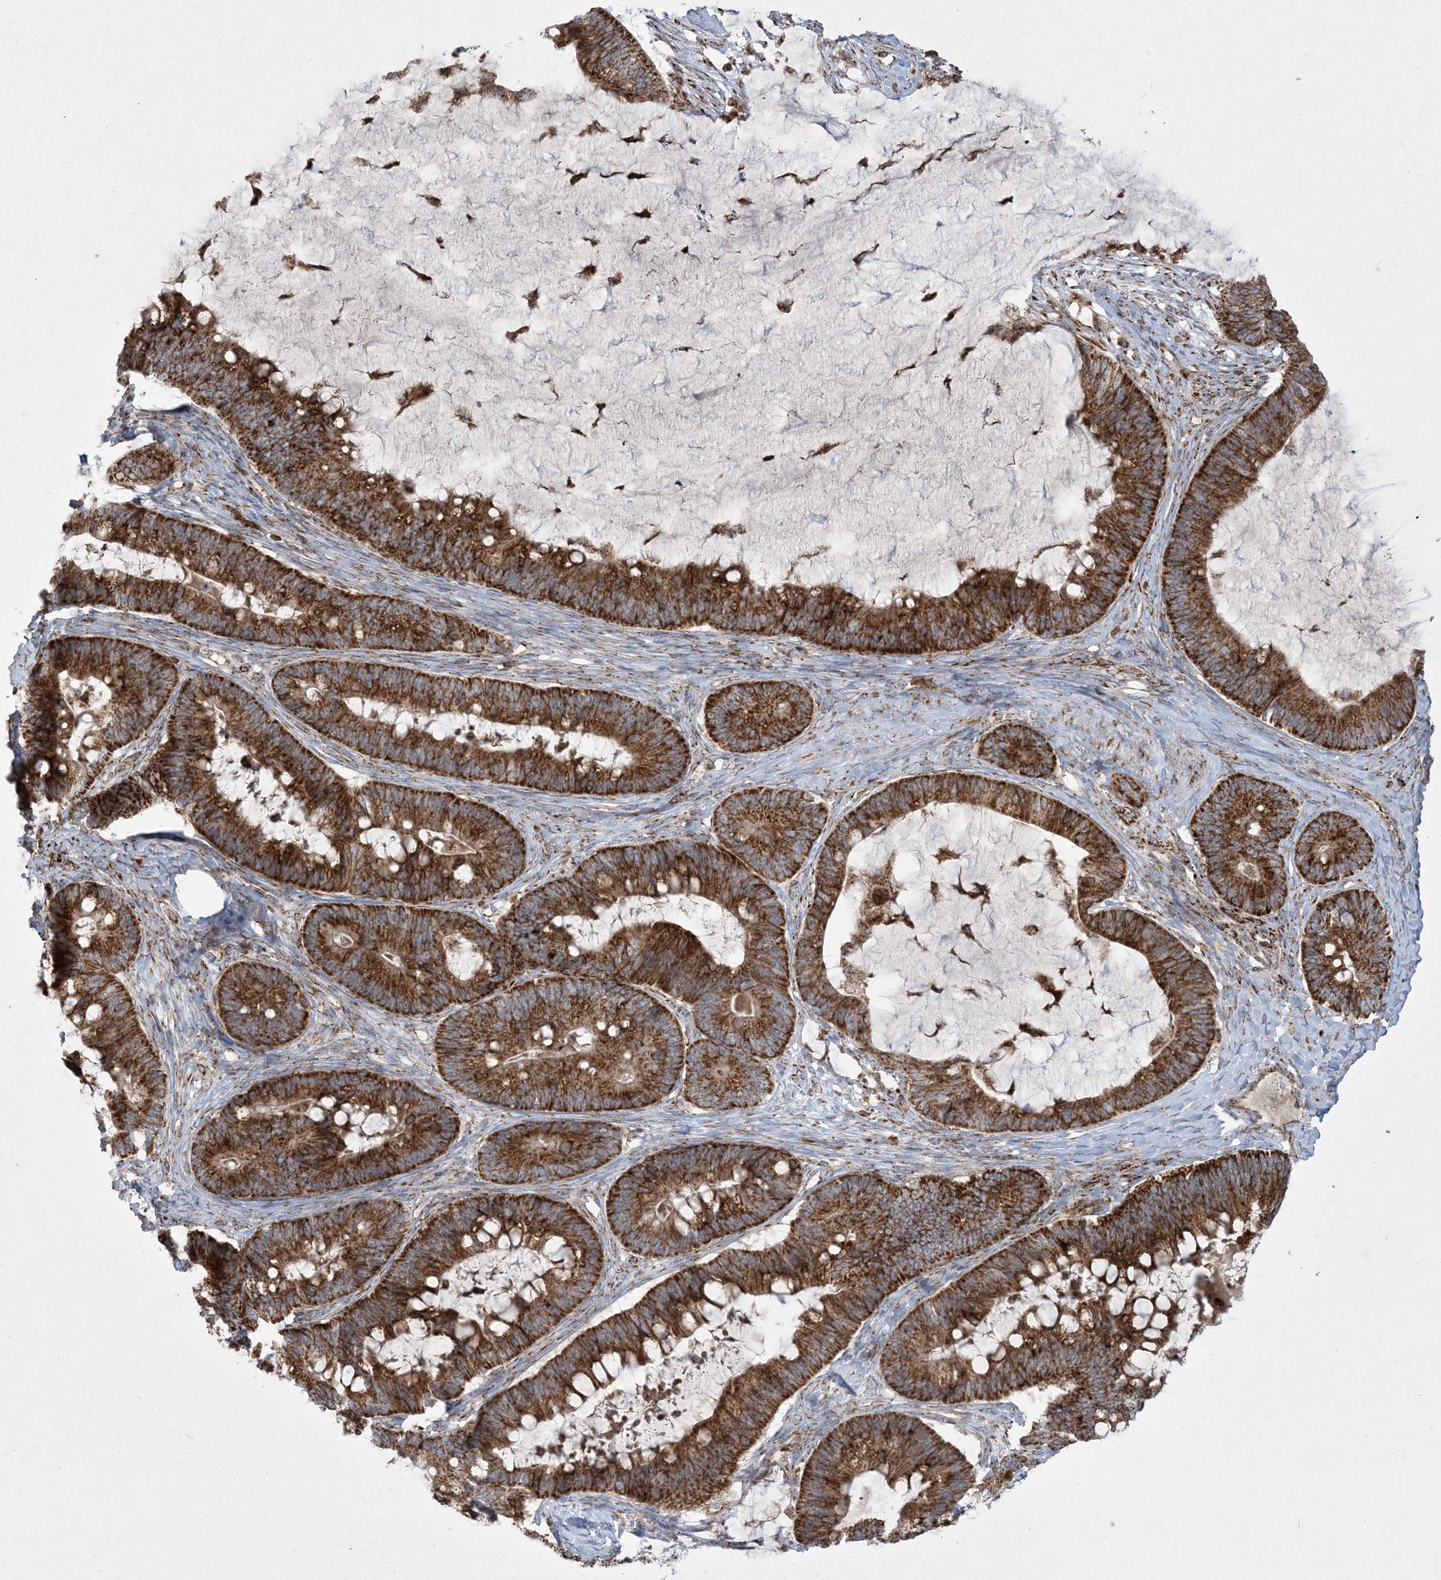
{"staining": {"intensity": "strong", "quantity": ">75%", "location": "cytoplasmic/membranous"}, "tissue": "ovarian cancer", "cell_type": "Tumor cells", "image_type": "cancer", "snomed": [{"axis": "morphology", "description": "Cystadenocarcinoma, mucinous, NOS"}, {"axis": "topography", "description": "Ovary"}], "caption": "Immunohistochemistry (IHC) photomicrograph of neoplastic tissue: mucinous cystadenocarcinoma (ovarian) stained using IHC displays high levels of strong protein expression localized specifically in the cytoplasmic/membranous of tumor cells, appearing as a cytoplasmic/membranous brown color.", "gene": "BEND4", "patient": {"sex": "female", "age": 61}}